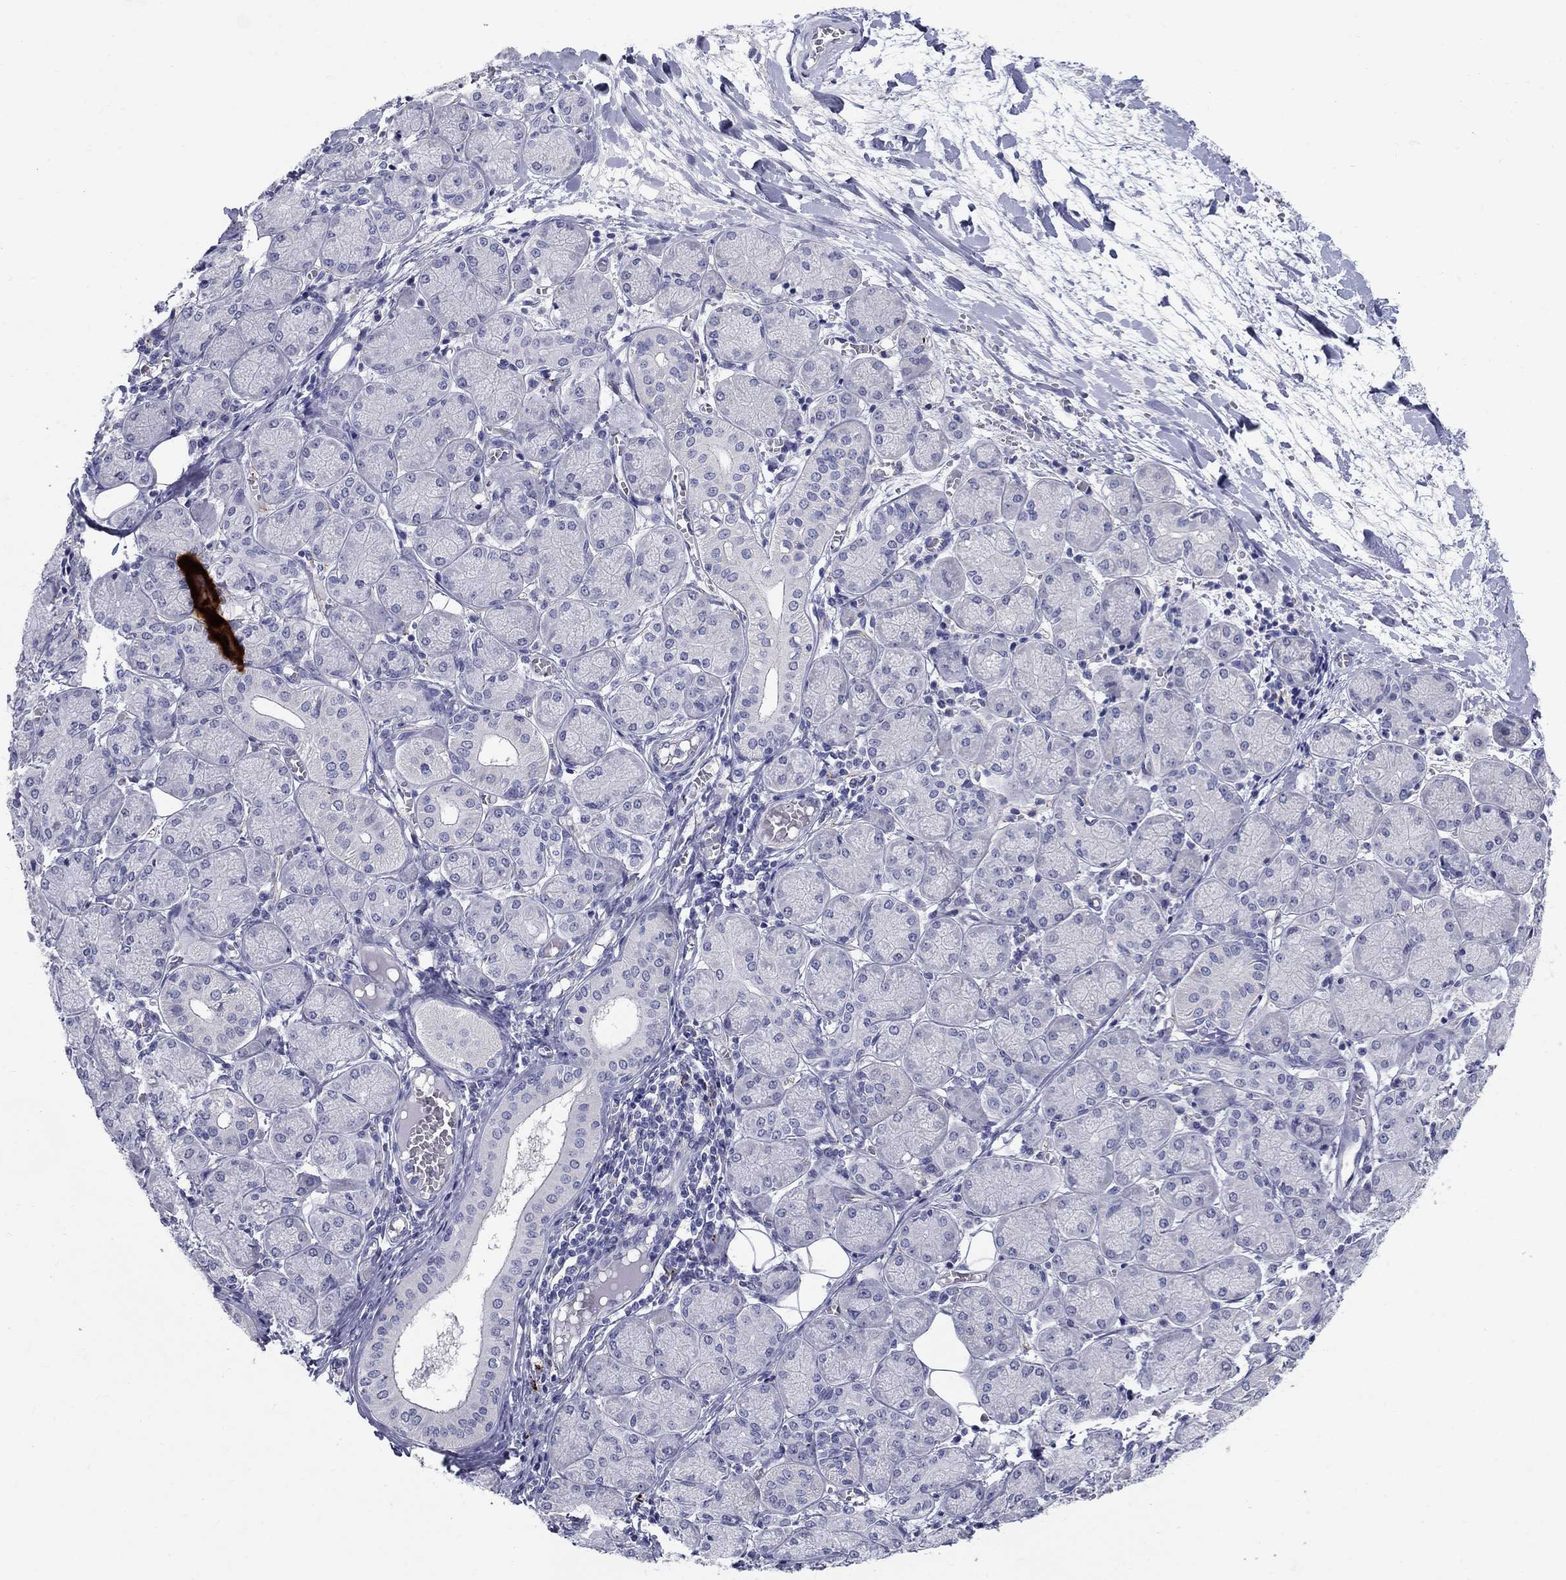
{"staining": {"intensity": "negative", "quantity": "none", "location": "none"}, "tissue": "salivary gland", "cell_type": "Glandular cells", "image_type": "normal", "snomed": [{"axis": "morphology", "description": "Normal tissue, NOS"}, {"axis": "topography", "description": "Salivary gland"}, {"axis": "topography", "description": "Peripheral nerve tissue"}], "caption": "Photomicrograph shows no protein positivity in glandular cells of unremarkable salivary gland. (DAB (3,3'-diaminobenzidine) immunohistochemistry (IHC) visualized using brightfield microscopy, high magnification).", "gene": "TP53TG5", "patient": {"sex": "female", "age": 24}}